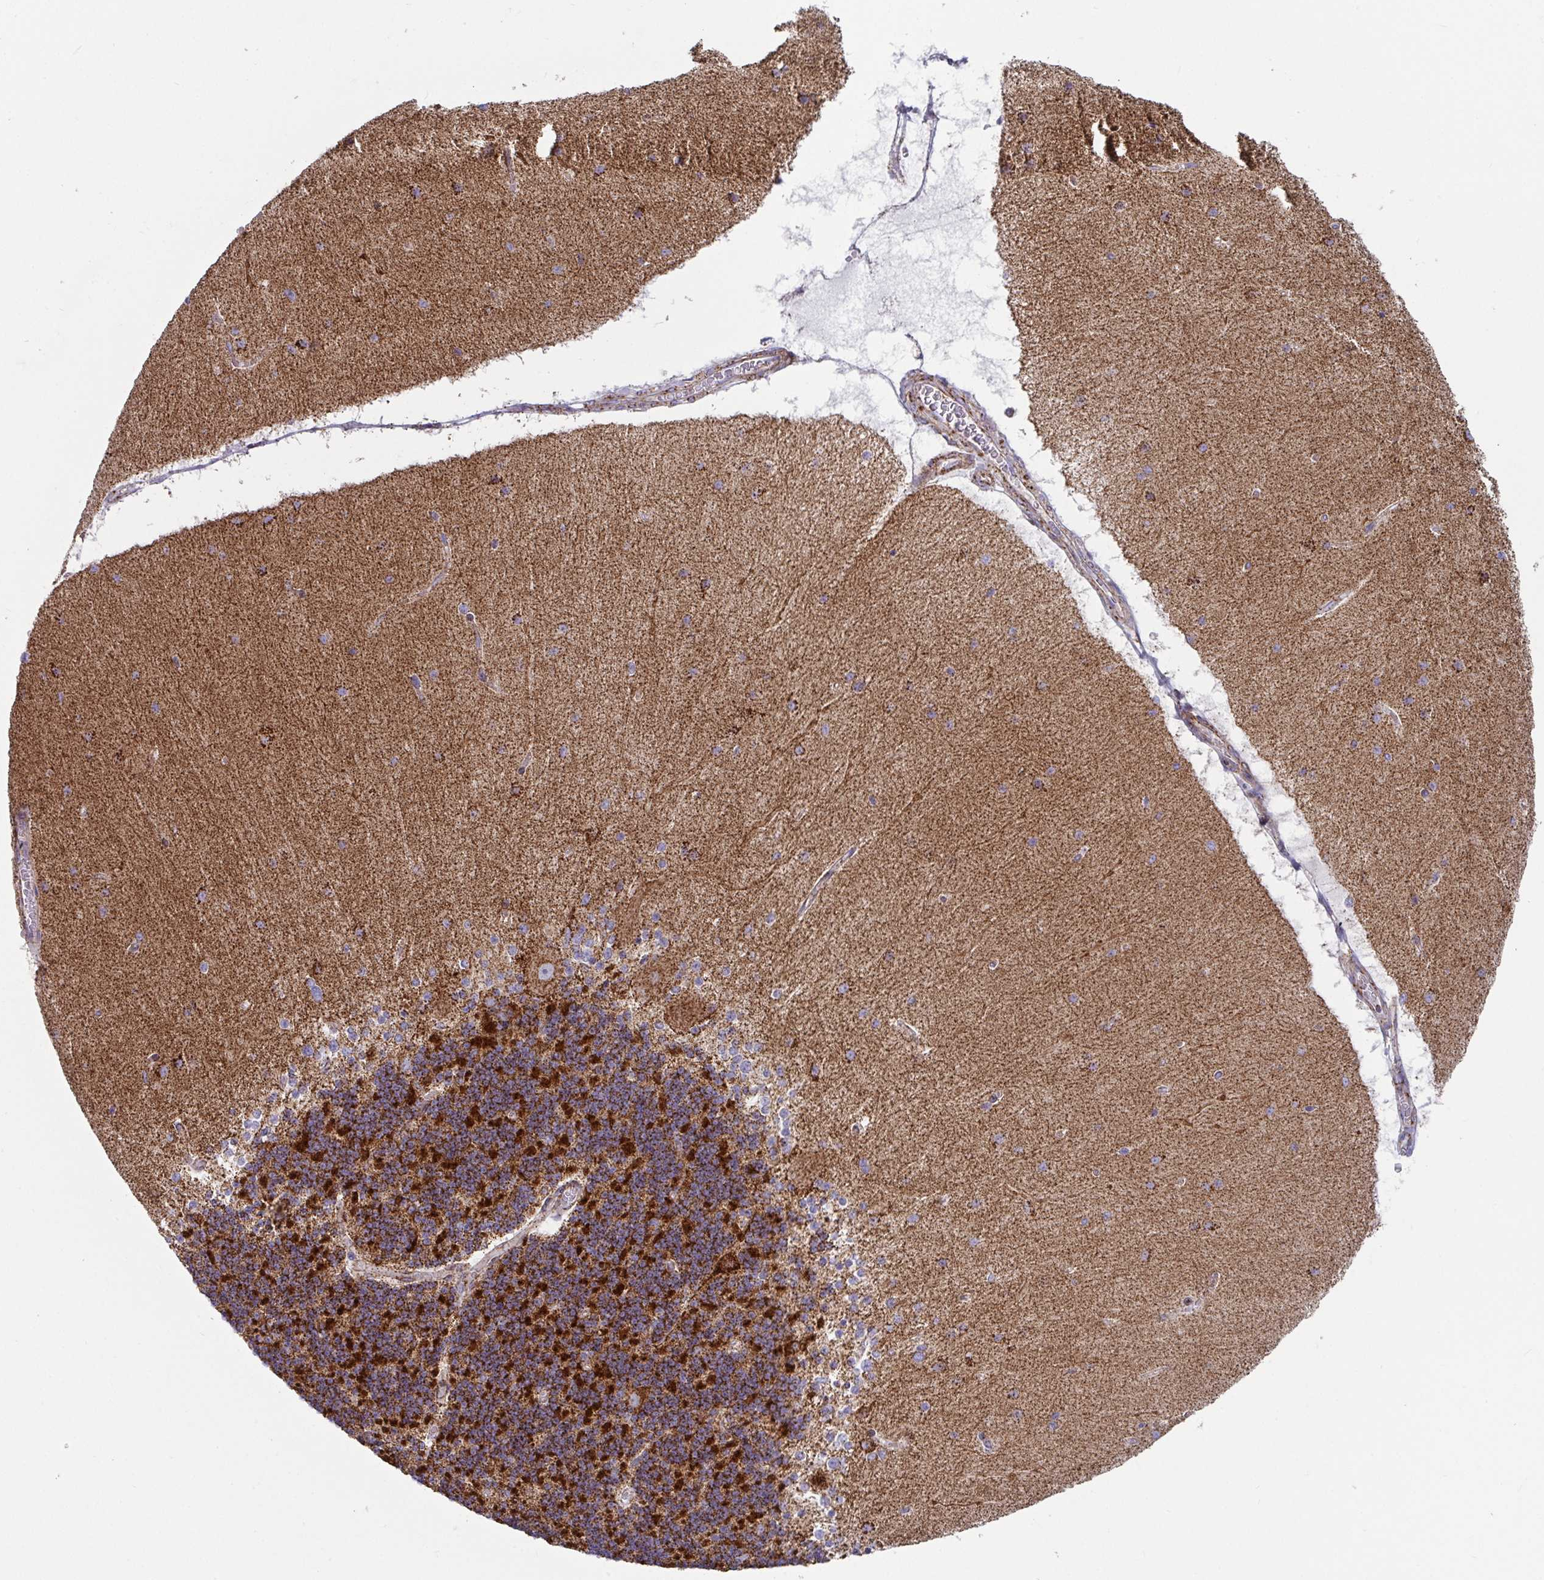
{"staining": {"intensity": "strong", "quantity": ">75%", "location": "cytoplasmic/membranous"}, "tissue": "cerebellum", "cell_type": "Cells in granular layer", "image_type": "normal", "snomed": [{"axis": "morphology", "description": "Normal tissue, NOS"}, {"axis": "topography", "description": "Cerebellum"}], "caption": "Cerebellum stained with a brown dye reveals strong cytoplasmic/membranous positive expression in approximately >75% of cells in granular layer.", "gene": "ATP5MJ", "patient": {"sex": "female", "age": 54}}